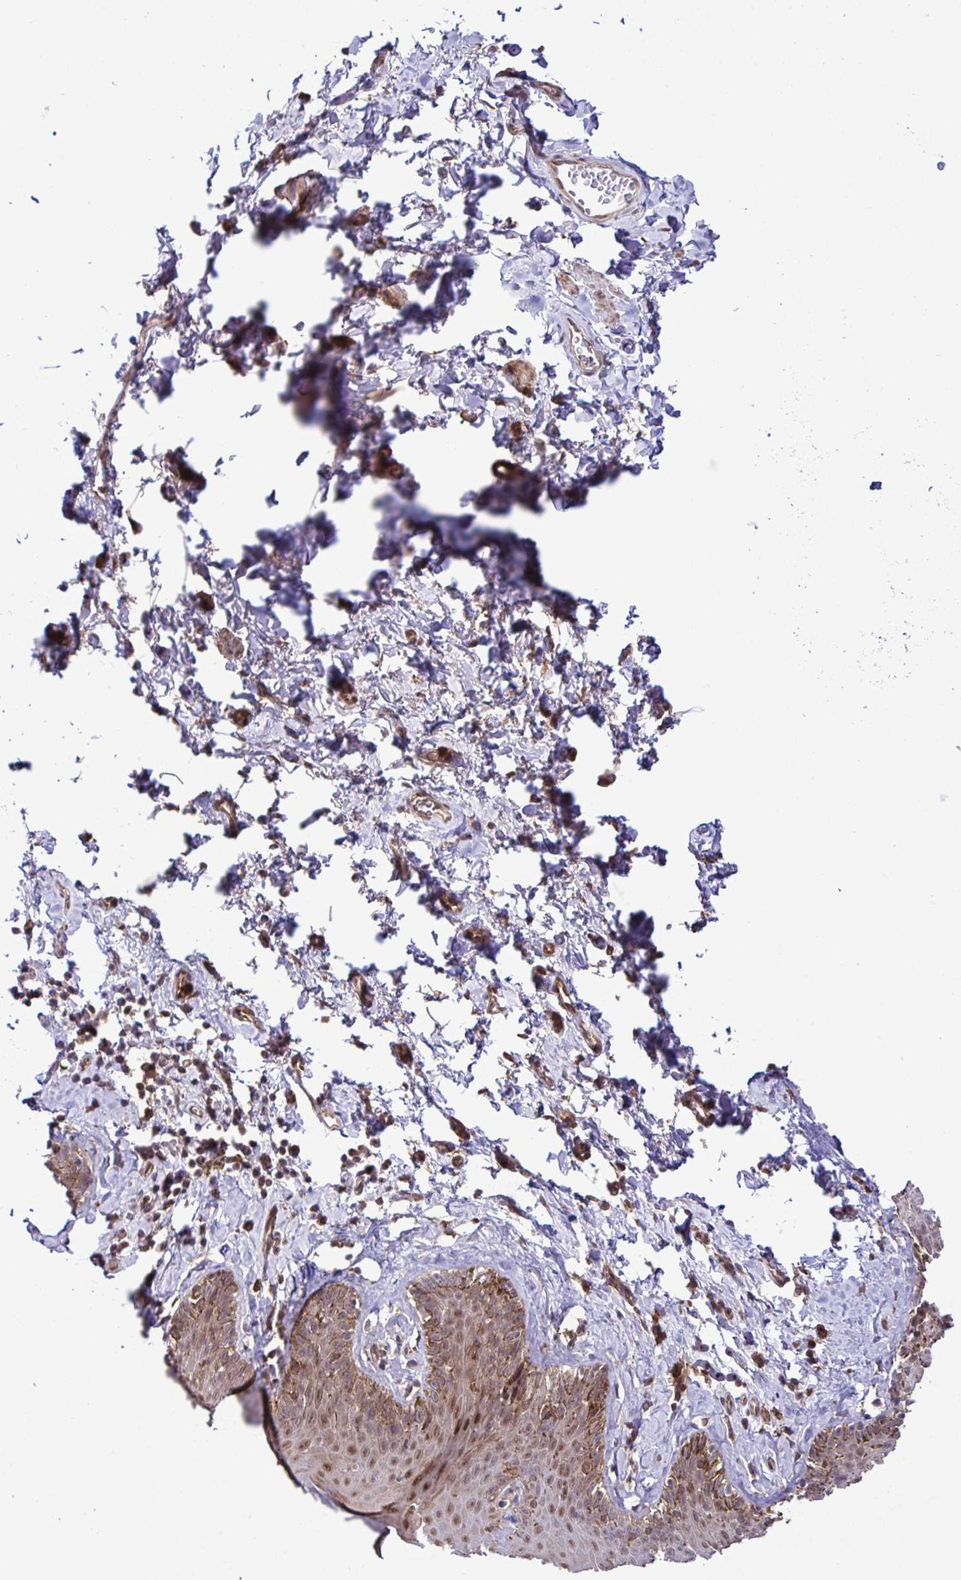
{"staining": {"intensity": "moderate", "quantity": "25%-75%", "location": "nuclear"}, "tissue": "skin", "cell_type": "Epidermal cells", "image_type": "normal", "snomed": [{"axis": "morphology", "description": "Normal tissue, NOS"}, {"axis": "topography", "description": "Vulva"}, {"axis": "topography", "description": "Peripheral nerve tissue"}], "caption": "An immunohistochemistry (IHC) photomicrograph of unremarkable tissue is shown. Protein staining in brown highlights moderate nuclear positivity in skin within epidermal cells.", "gene": "CMPK1", "patient": {"sex": "female", "age": 66}}